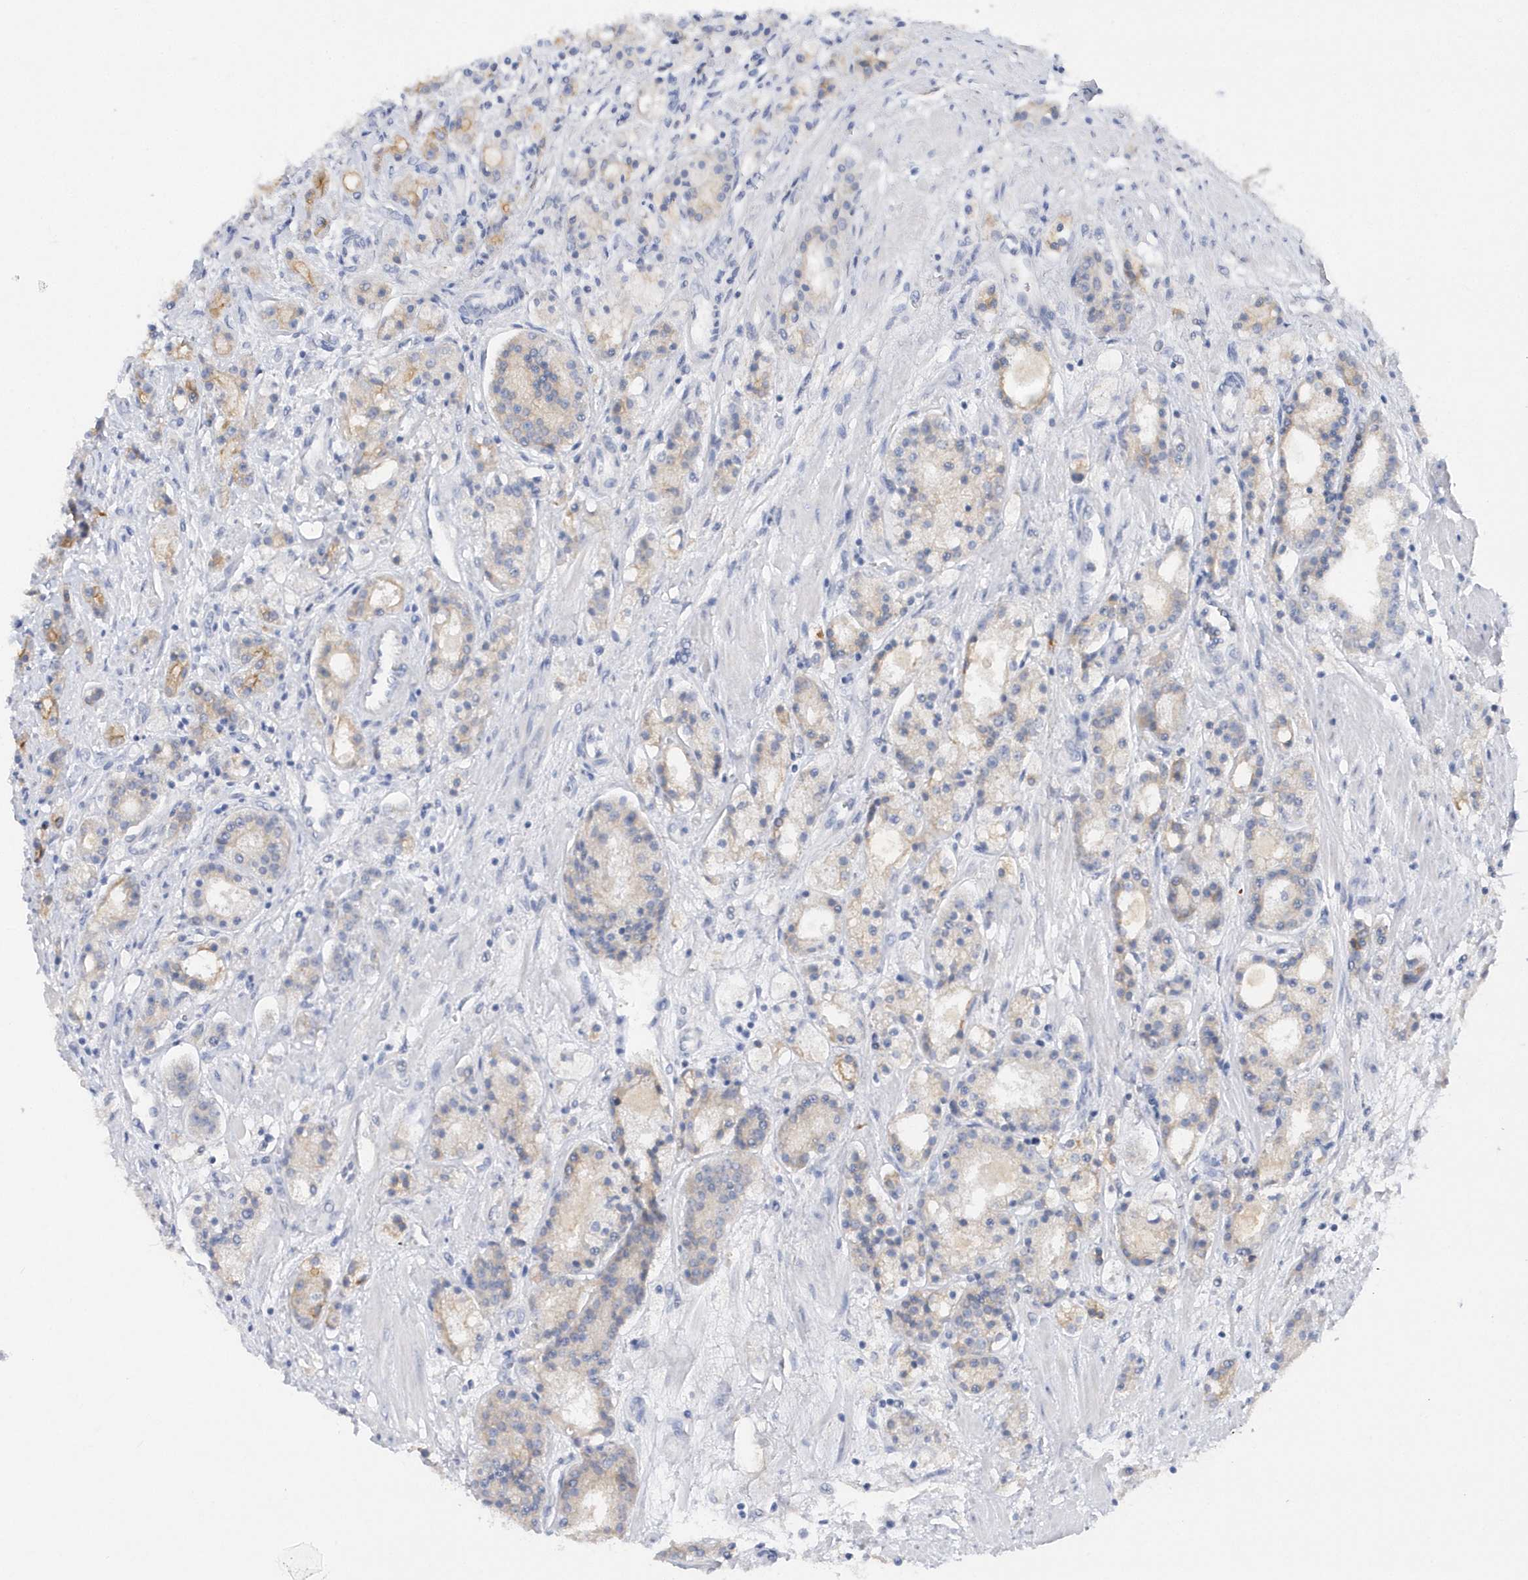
{"staining": {"intensity": "weak", "quantity": "<25%", "location": "cytoplasmic/membranous"}, "tissue": "prostate cancer", "cell_type": "Tumor cells", "image_type": "cancer", "snomed": [{"axis": "morphology", "description": "Adenocarcinoma, High grade"}, {"axis": "topography", "description": "Prostate"}], "caption": "Tumor cells are negative for brown protein staining in prostate adenocarcinoma (high-grade).", "gene": "RPE", "patient": {"sex": "male", "age": 60}}